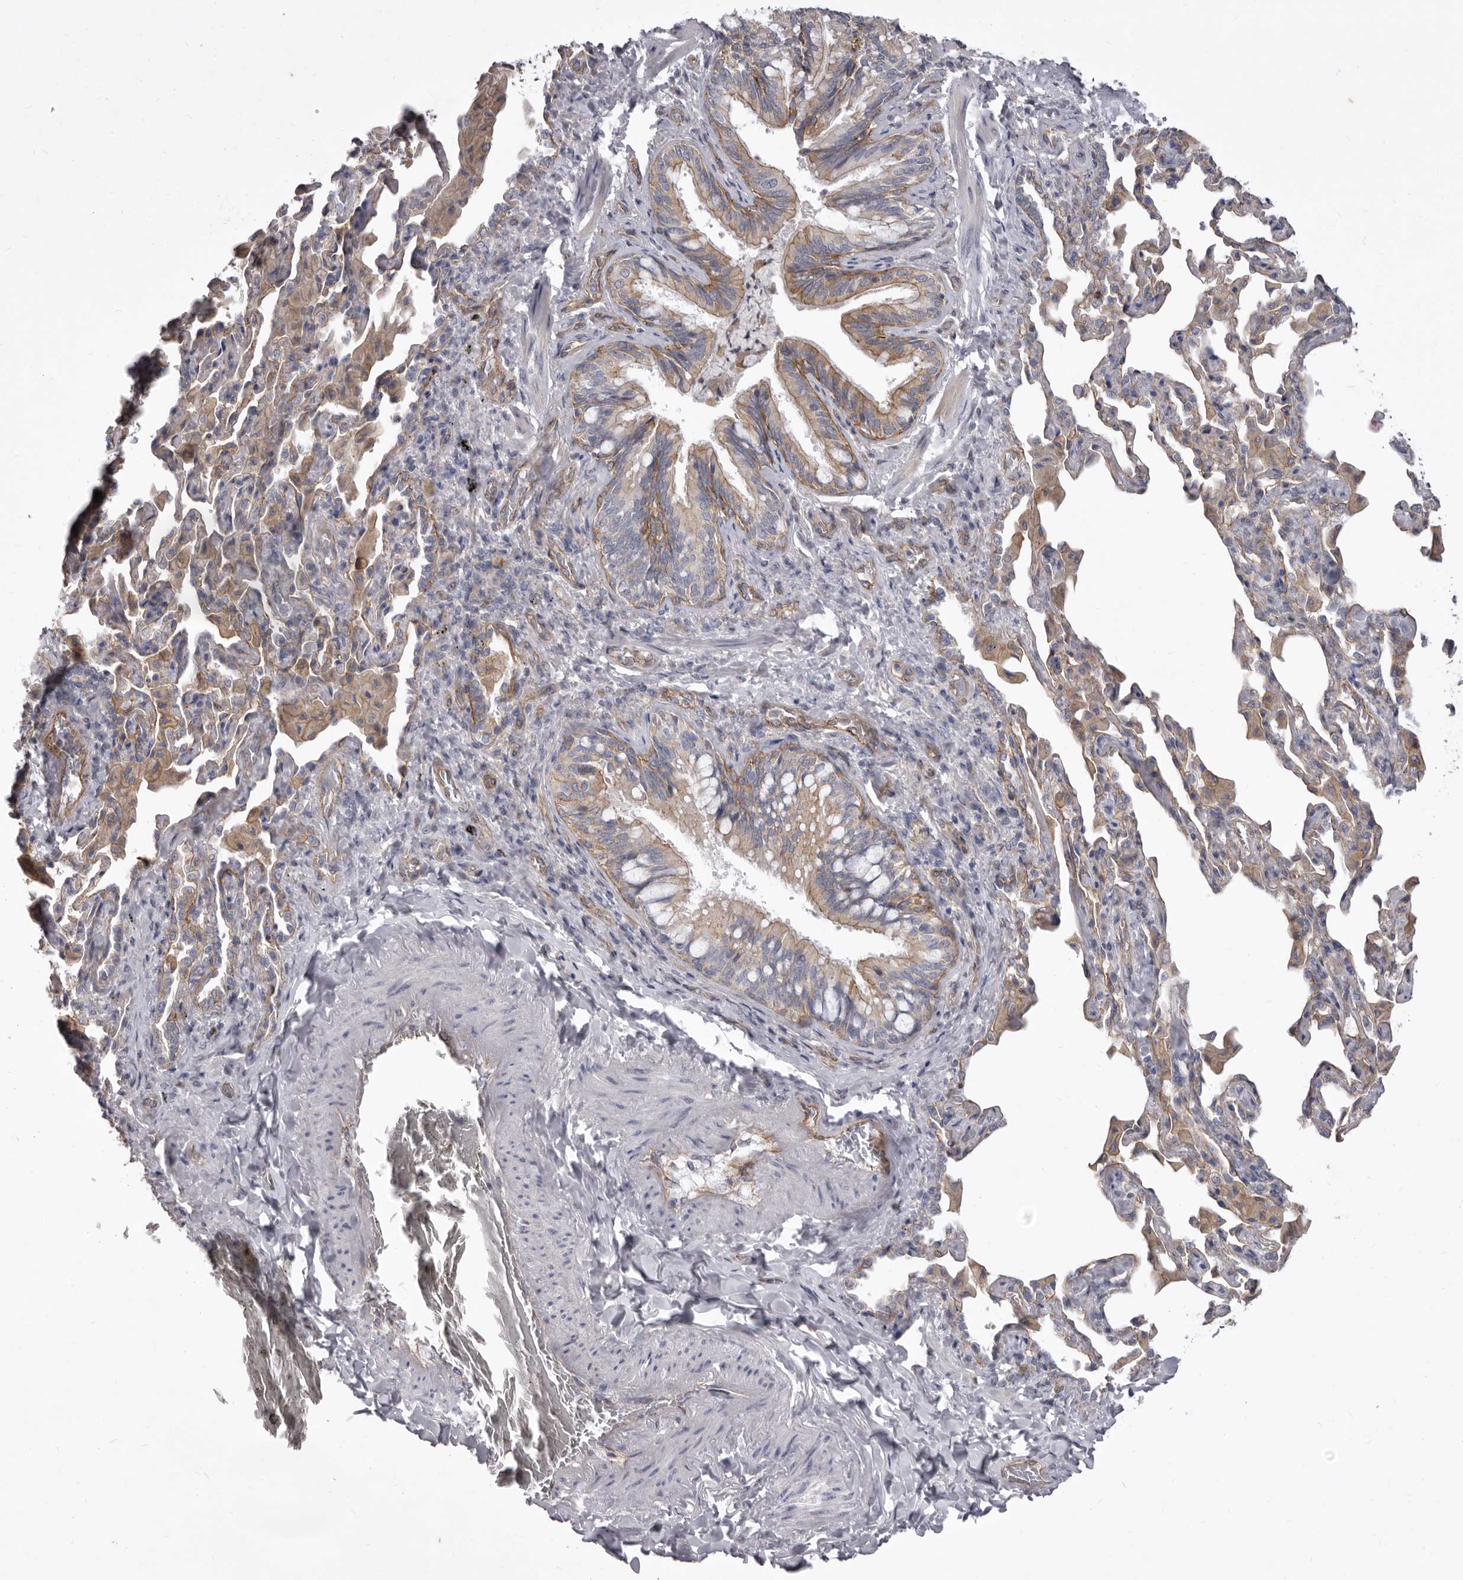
{"staining": {"intensity": "weak", "quantity": ">75%", "location": "cytoplasmic/membranous"}, "tissue": "bronchus", "cell_type": "Respiratory epithelial cells", "image_type": "normal", "snomed": [{"axis": "morphology", "description": "Normal tissue, NOS"}, {"axis": "morphology", "description": "Inflammation, NOS"}, {"axis": "topography", "description": "Lung"}], "caption": "Immunohistochemistry histopathology image of unremarkable bronchus stained for a protein (brown), which shows low levels of weak cytoplasmic/membranous expression in approximately >75% of respiratory epithelial cells.", "gene": "P2RX6", "patient": {"sex": "female", "age": 46}}